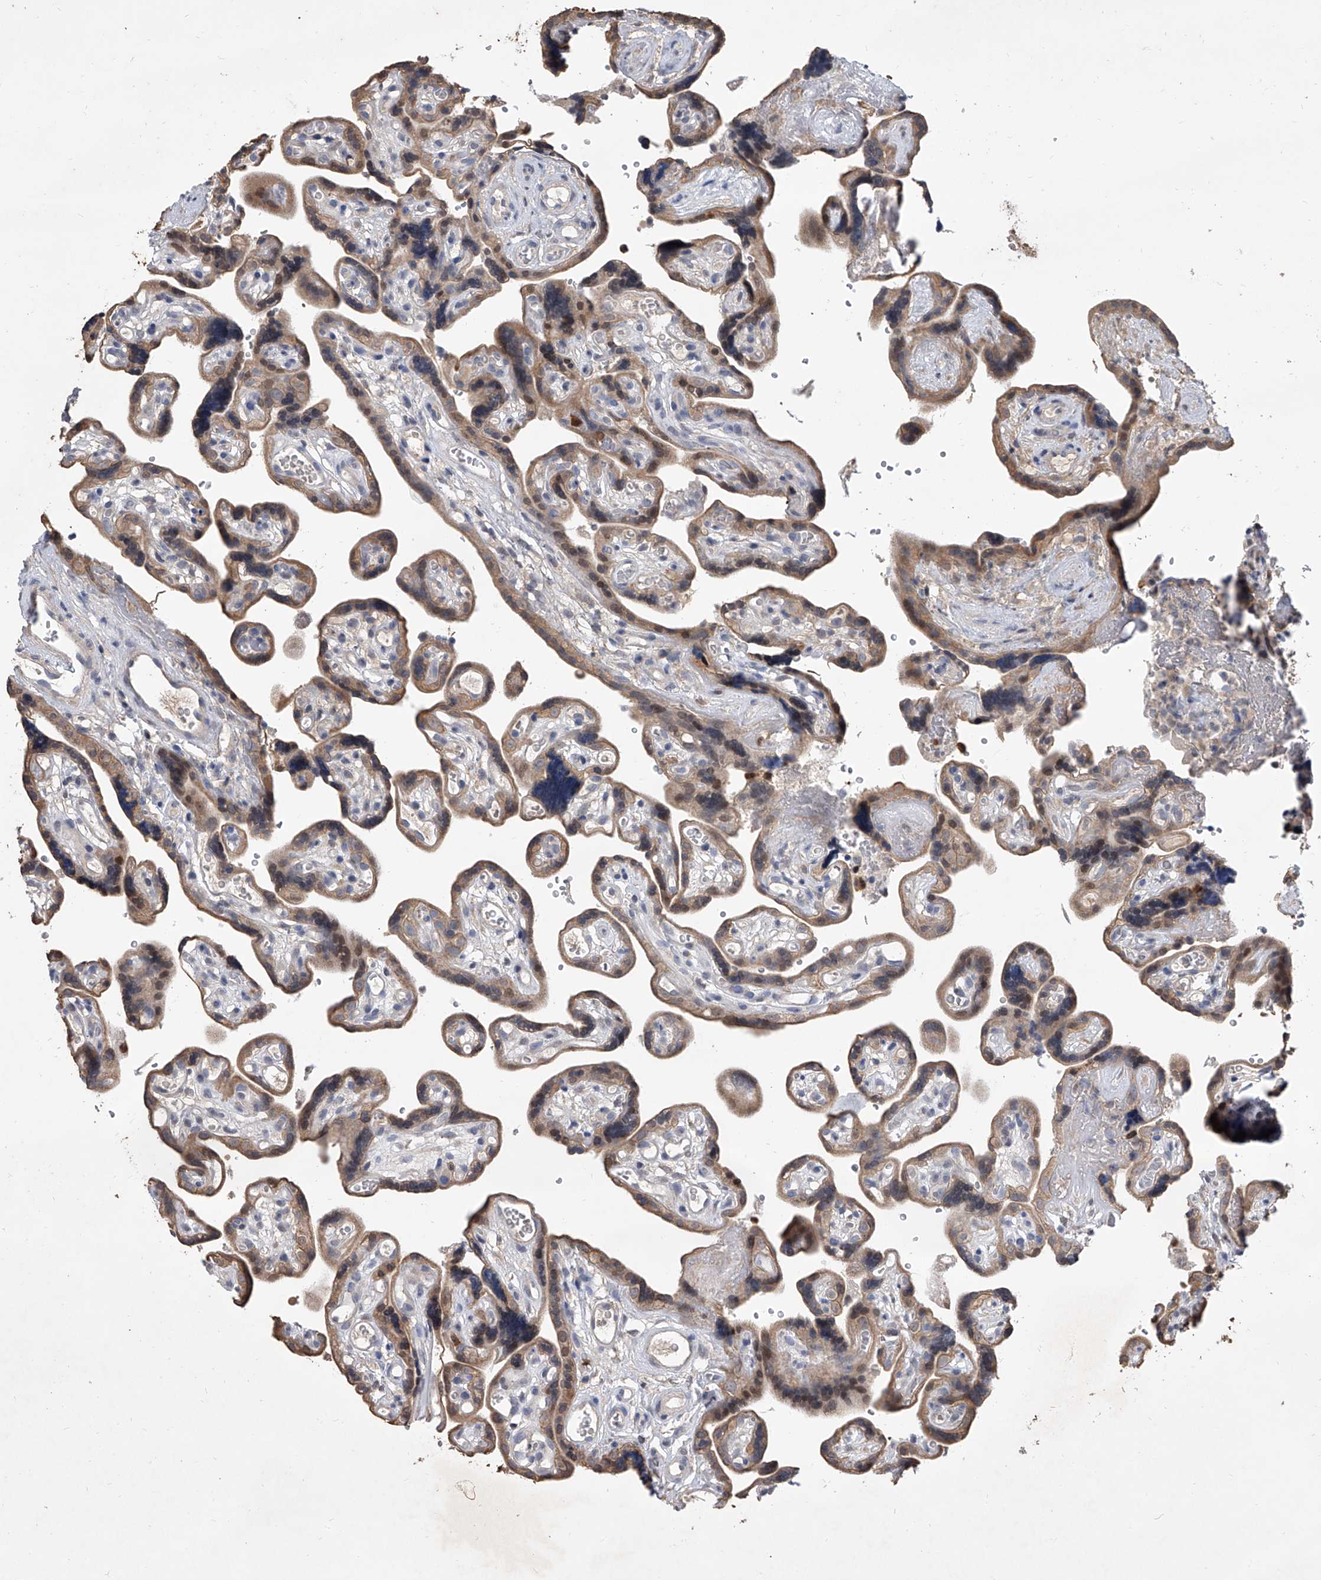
{"staining": {"intensity": "moderate", "quantity": ">75%", "location": "cytoplasmic/membranous"}, "tissue": "placenta", "cell_type": "Decidual cells", "image_type": "normal", "snomed": [{"axis": "morphology", "description": "Normal tissue, NOS"}, {"axis": "topography", "description": "Placenta"}], "caption": "Immunohistochemical staining of benign human placenta shows moderate cytoplasmic/membranous protein expression in about >75% of decidual cells.", "gene": "BHLHE23", "patient": {"sex": "female", "age": 30}}